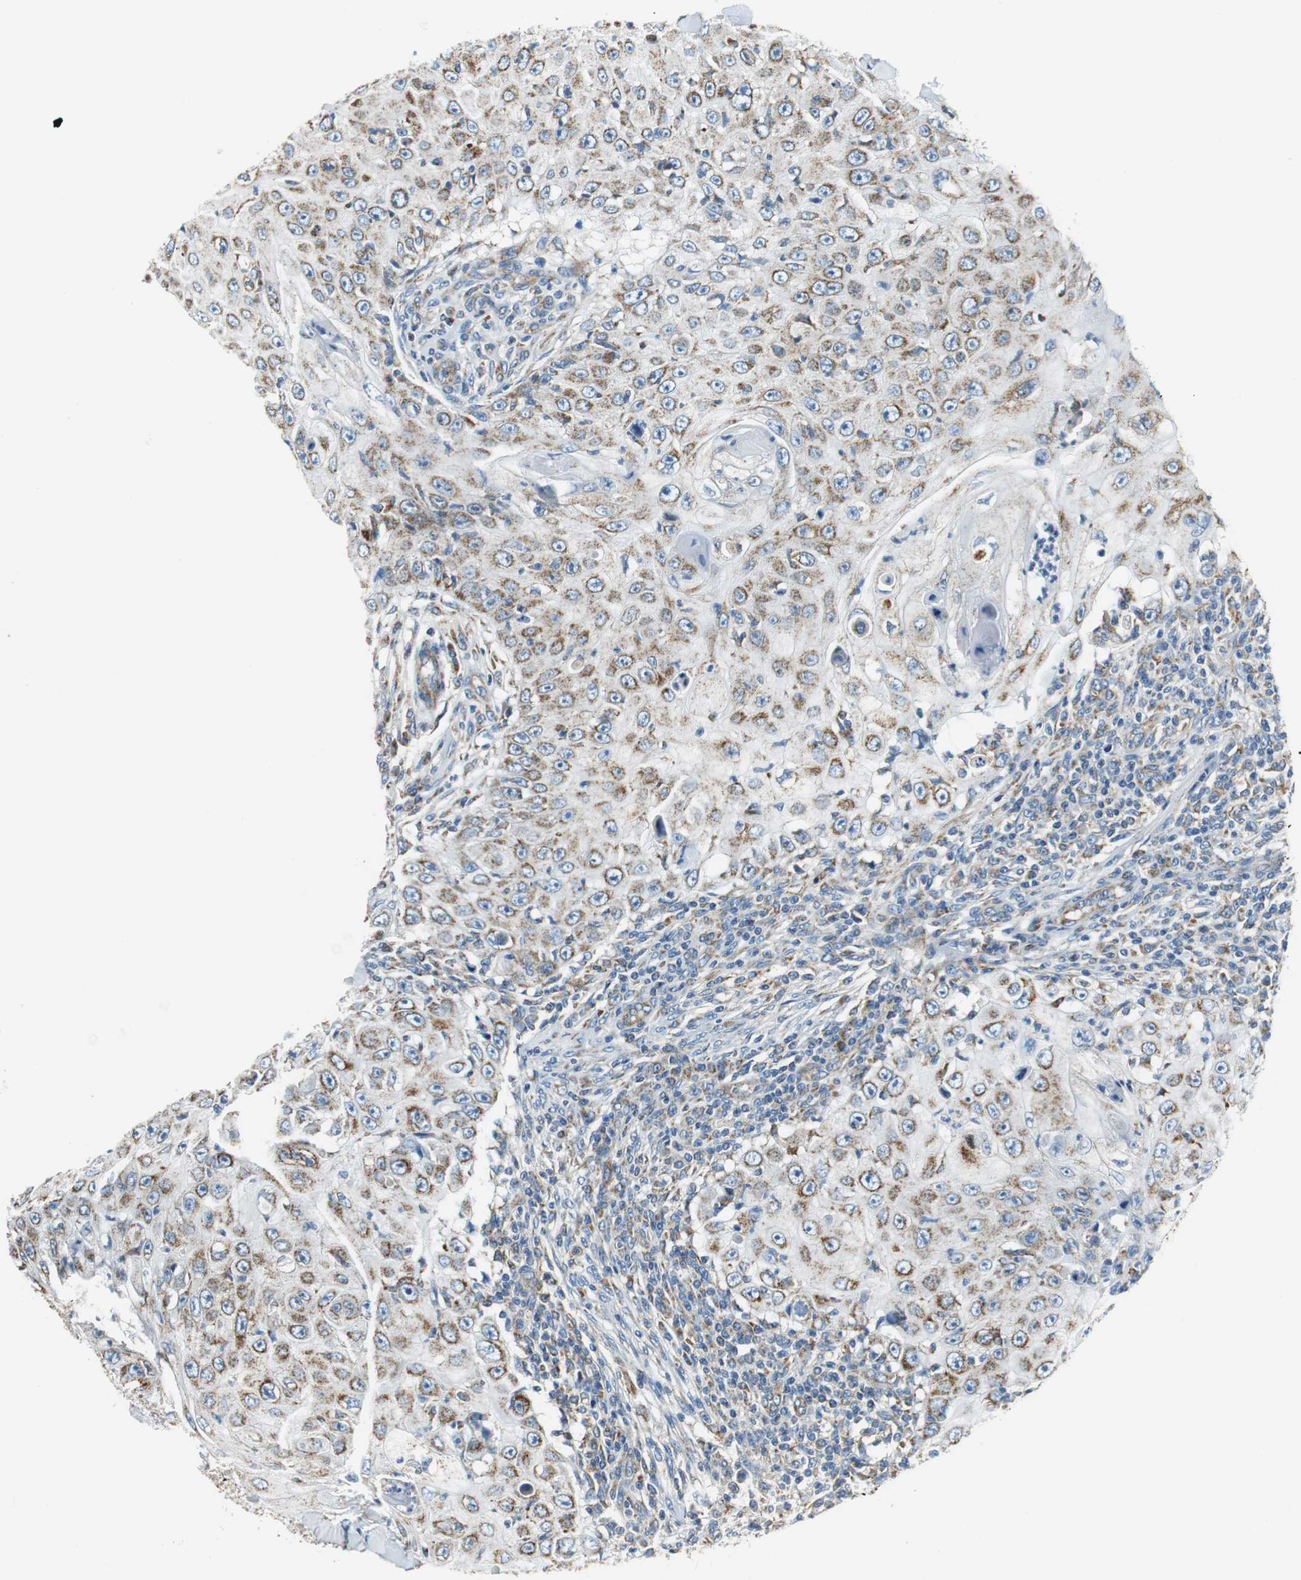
{"staining": {"intensity": "strong", "quantity": "25%-75%", "location": "cytoplasmic/membranous"}, "tissue": "skin cancer", "cell_type": "Tumor cells", "image_type": "cancer", "snomed": [{"axis": "morphology", "description": "Squamous cell carcinoma, NOS"}, {"axis": "topography", "description": "Skin"}], "caption": "DAB immunohistochemical staining of skin squamous cell carcinoma reveals strong cytoplasmic/membranous protein expression in approximately 25%-75% of tumor cells. The protein of interest is shown in brown color, while the nuclei are stained blue.", "gene": "GSTK1", "patient": {"sex": "male", "age": 86}}